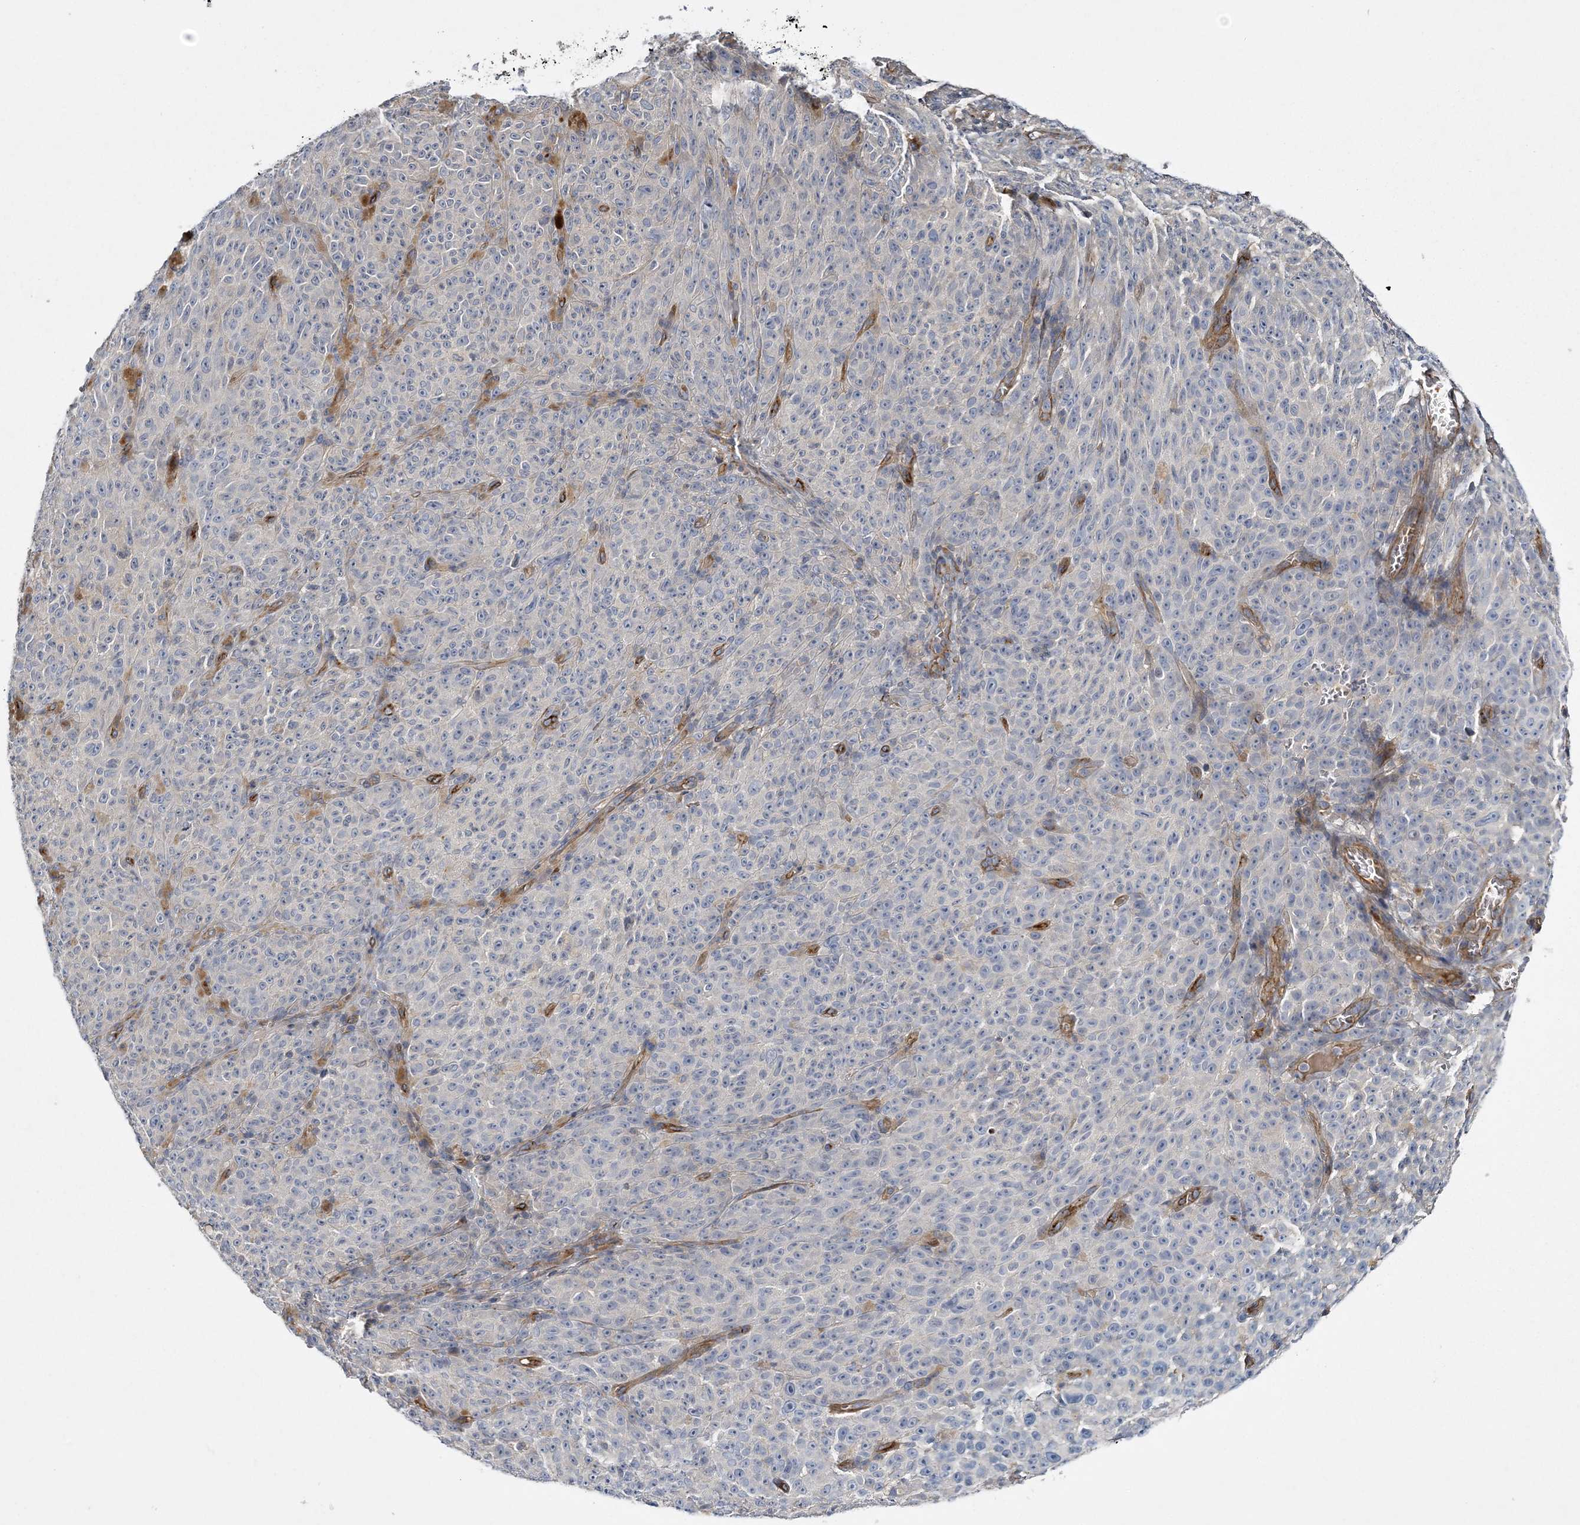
{"staining": {"intensity": "negative", "quantity": "none", "location": "none"}, "tissue": "melanoma", "cell_type": "Tumor cells", "image_type": "cancer", "snomed": [{"axis": "morphology", "description": "Malignant melanoma, NOS"}, {"axis": "topography", "description": "Skin"}], "caption": "Histopathology image shows no protein positivity in tumor cells of melanoma tissue.", "gene": "CALN1", "patient": {"sex": "female", "age": 82}}